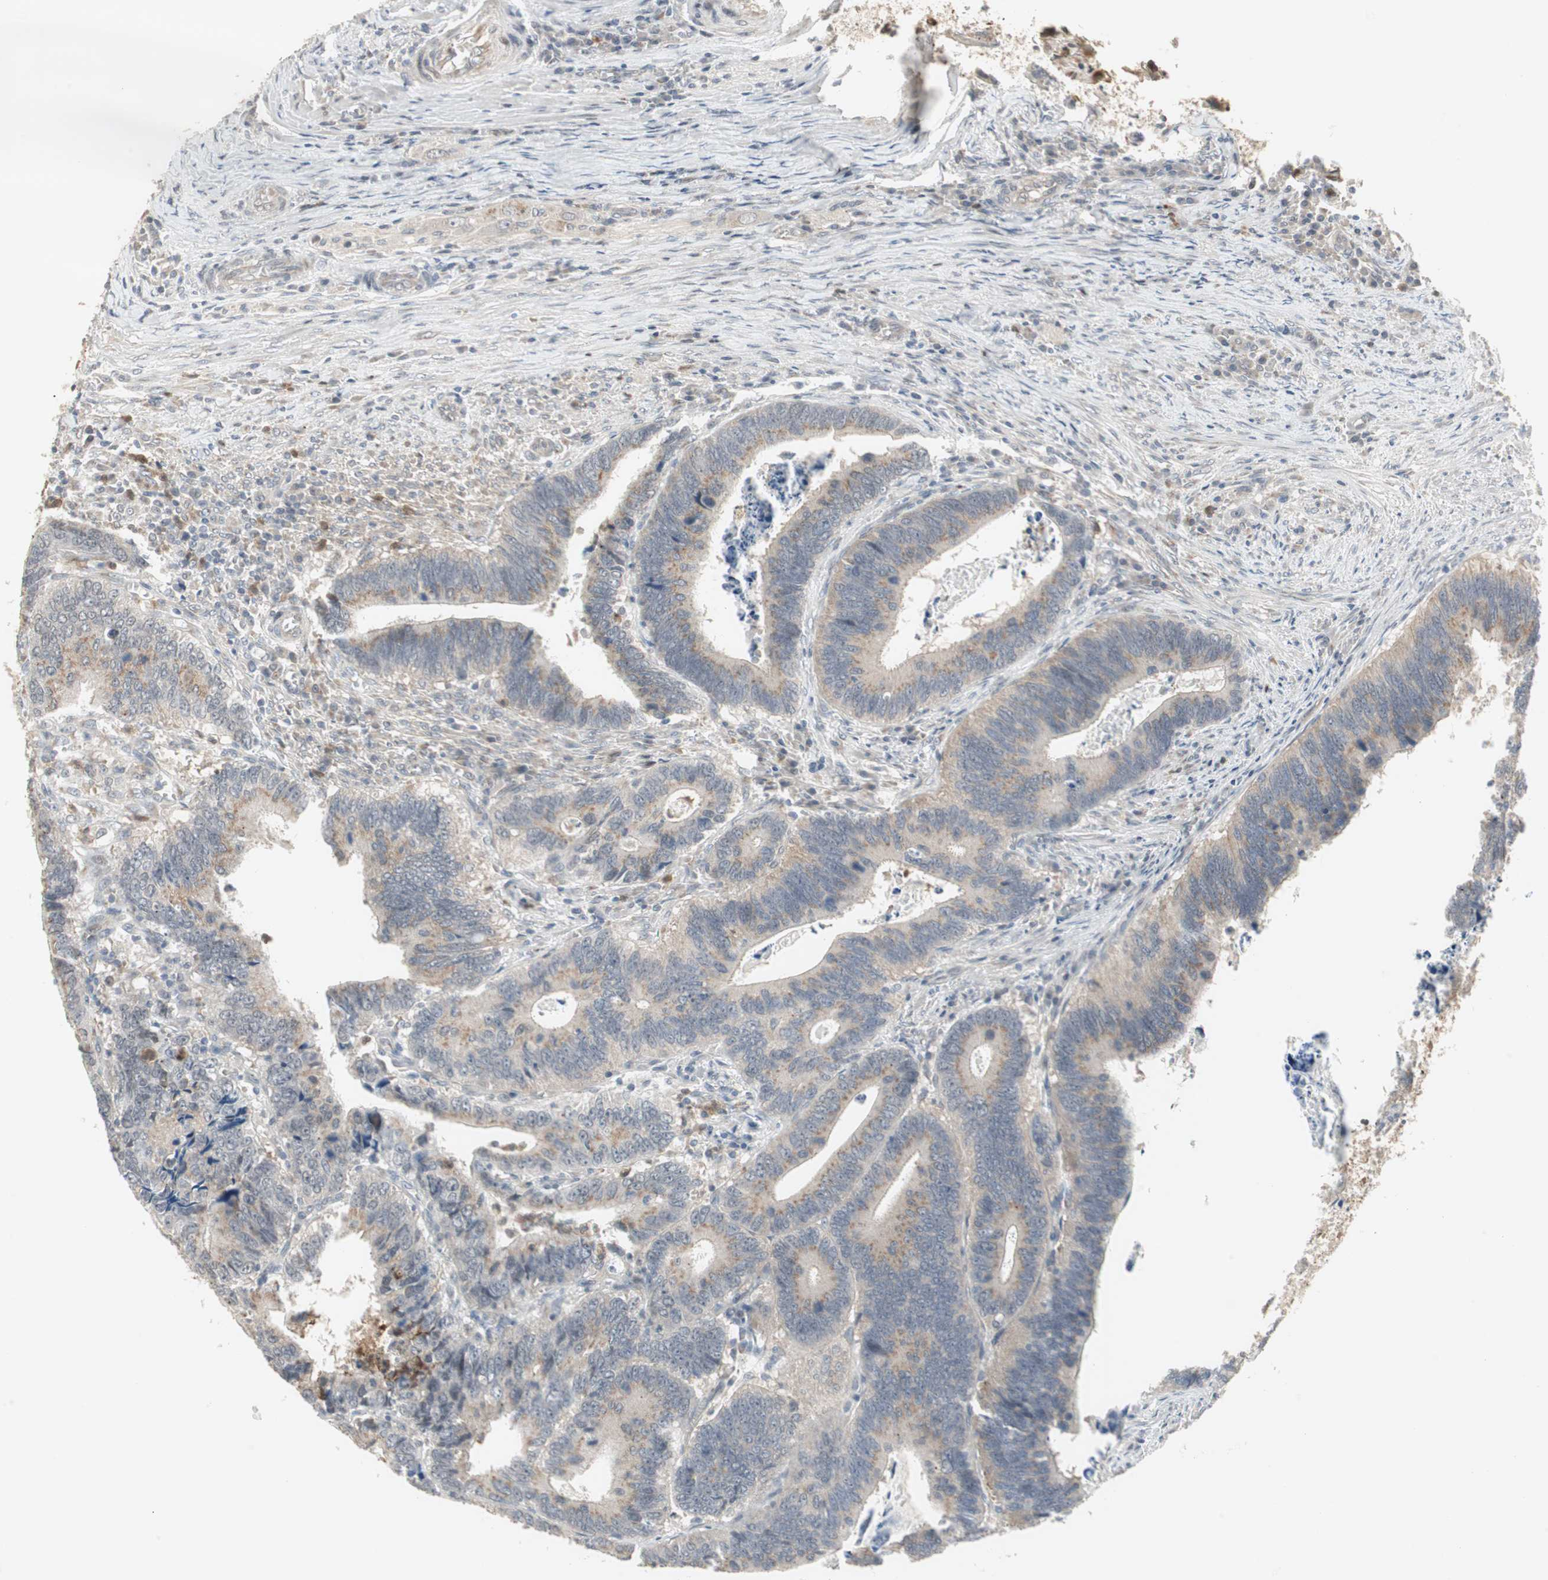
{"staining": {"intensity": "weak", "quantity": "25%-75%", "location": "cytoplasmic/membranous"}, "tissue": "colorectal cancer", "cell_type": "Tumor cells", "image_type": "cancer", "snomed": [{"axis": "morphology", "description": "Adenocarcinoma, NOS"}, {"axis": "topography", "description": "Colon"}], "caption": "Protein analysis of adenocarcinoma (colorectal) tissue demonstrates weak cytoplasmic/membranous positivity in approximately 25%-75% of tumor cells.", "gene": "SNX4", "patient": {"sex": "male", "age": 72}}